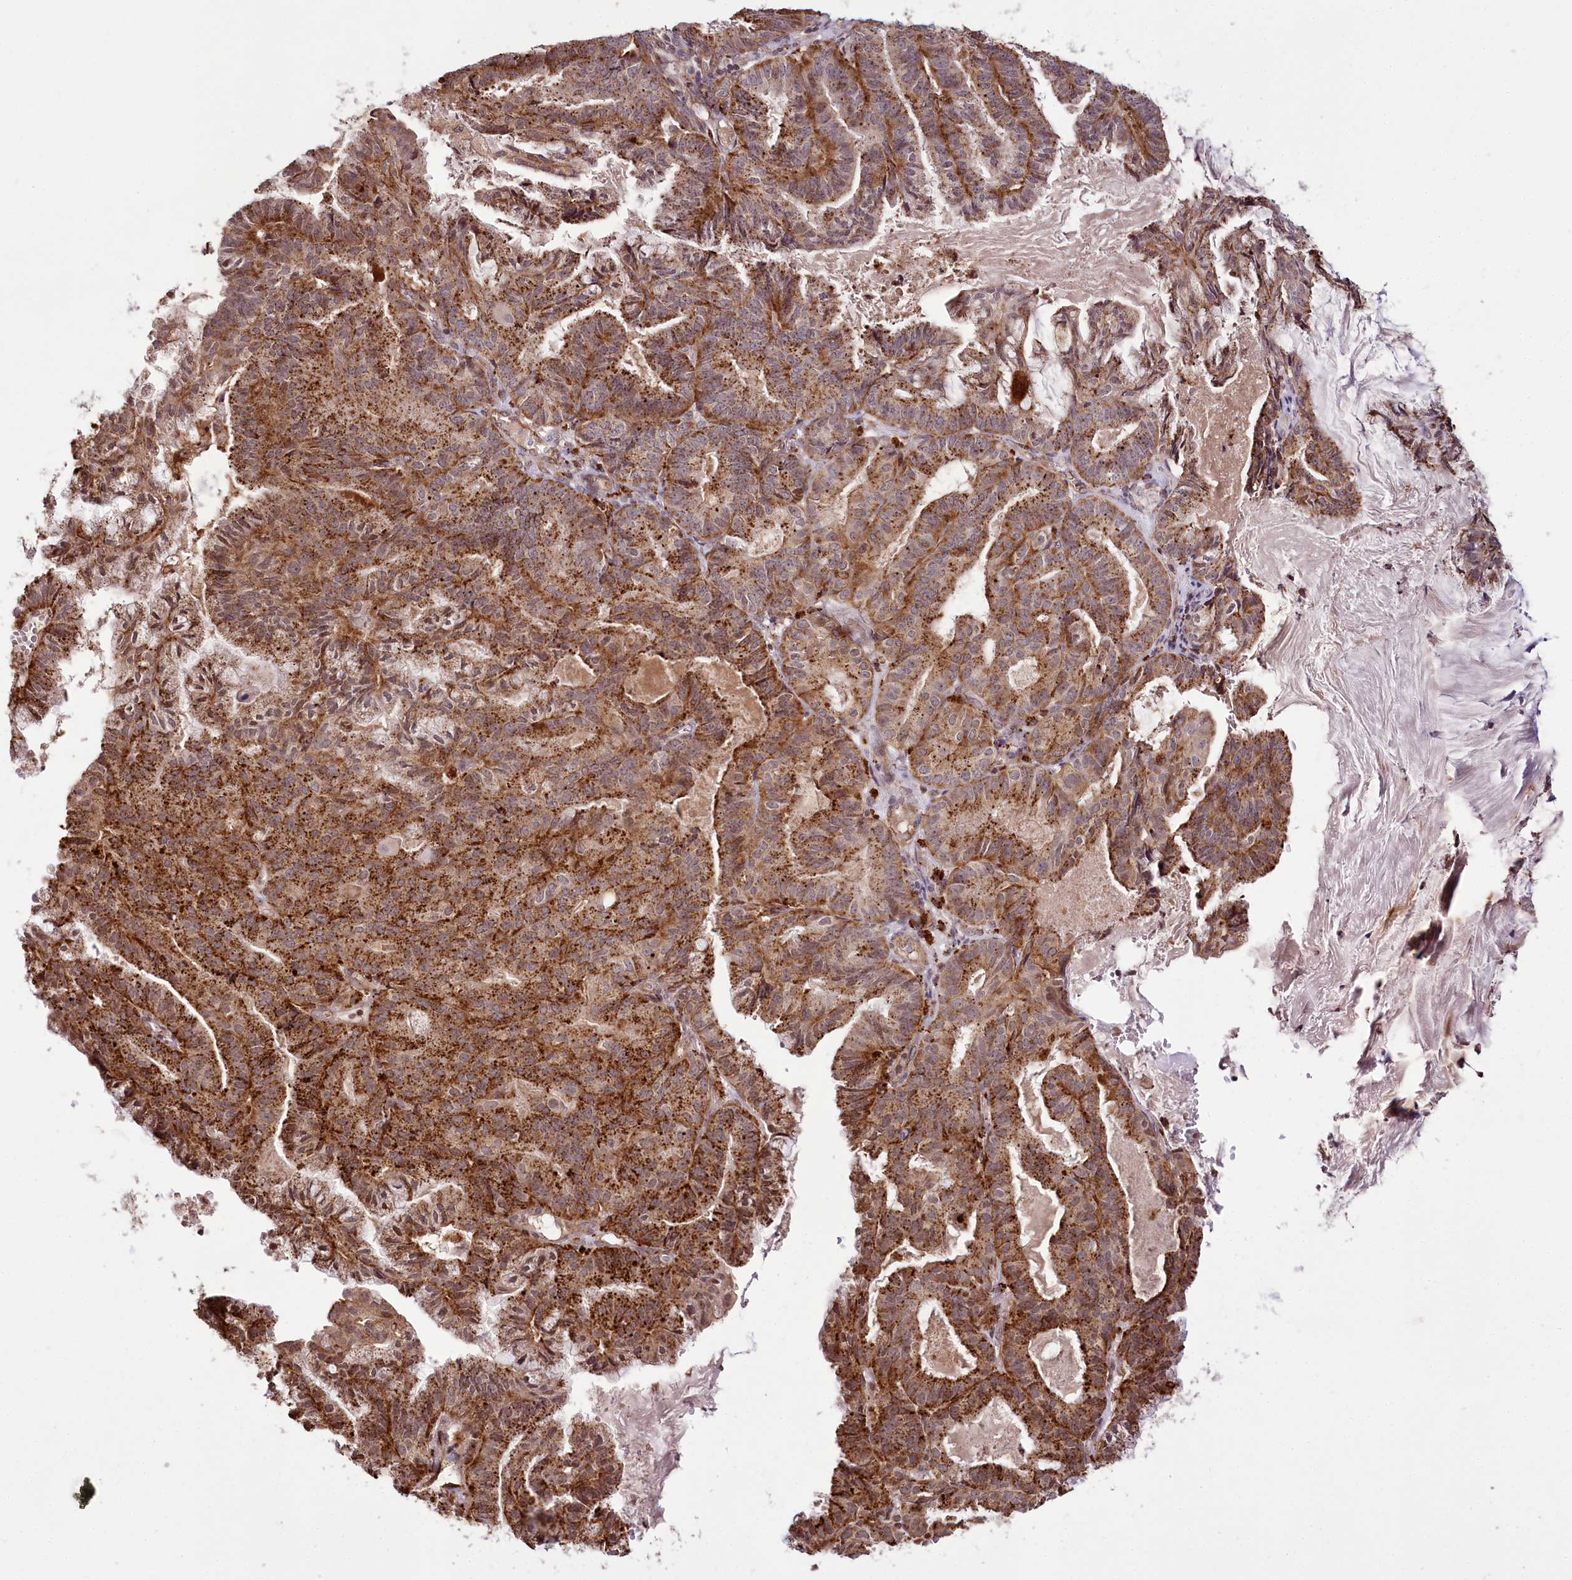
{"staining": {"intensity": "strong", "quantity": ">75%", "location": "cytoplasmic/membranous"}, "tissue": "endometrial cancer", "cell_type": "Tumor cells", "image_type": "cancer", "snomed": [{"axis": "morphology", "description": "Adenocarcinoma, NOS"}, {"axis": "topography", "description": "Endometrium"}], "caption": "Endometrial cancer (adenocarcinoma) stained with IHC demonstrates strong cytoplasmic/membranous staining in approximately >75% of tumor cells.", "gene": "HOXC8", "patient": {"sex": "female", "age": 86}}